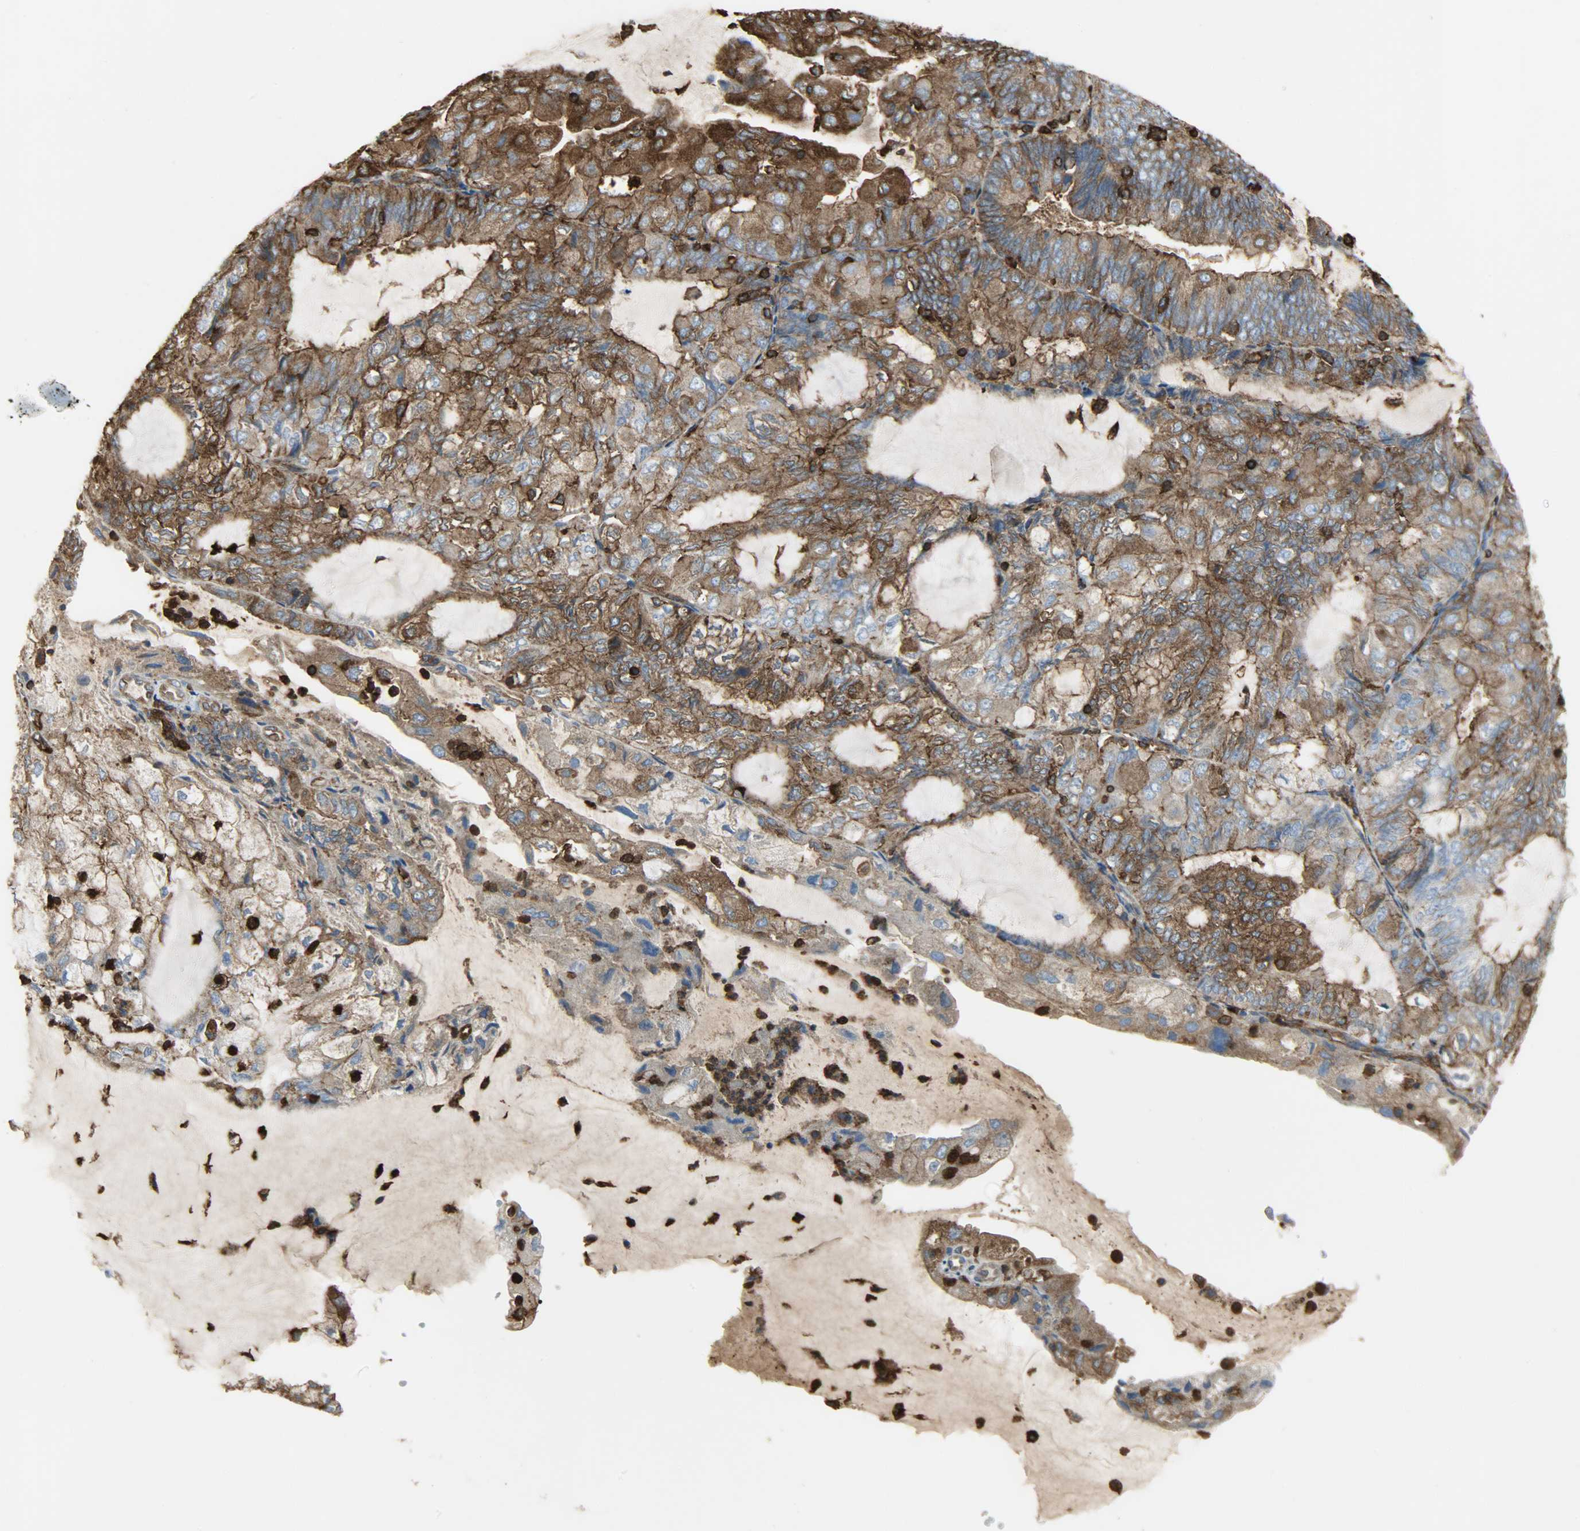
{"staining": {"intensity": "strong", "quantity": ">75%", "location": "cytoplasmic/membranous"}, "tissue": "endometrial cancer", "cell_type": "Tumor cells", "image_type": "cancer", "snomed": [{"axis": "morphology", "description": "Adenocarcinoma, NOS"}, {"axis": "topography", "description": "Endometrium"}], "caption": "IHC (DAB (3,3'-diaminobenzidine)) staining of endometrial cancer (adenocarcinoma) exhibits strong cytoplasmic/membranous protein positivity in about >75% of tumor cells. Nuclei are stained in blue.", "gene": "VASP", "patient": {"sex": "female", "age": 81}}